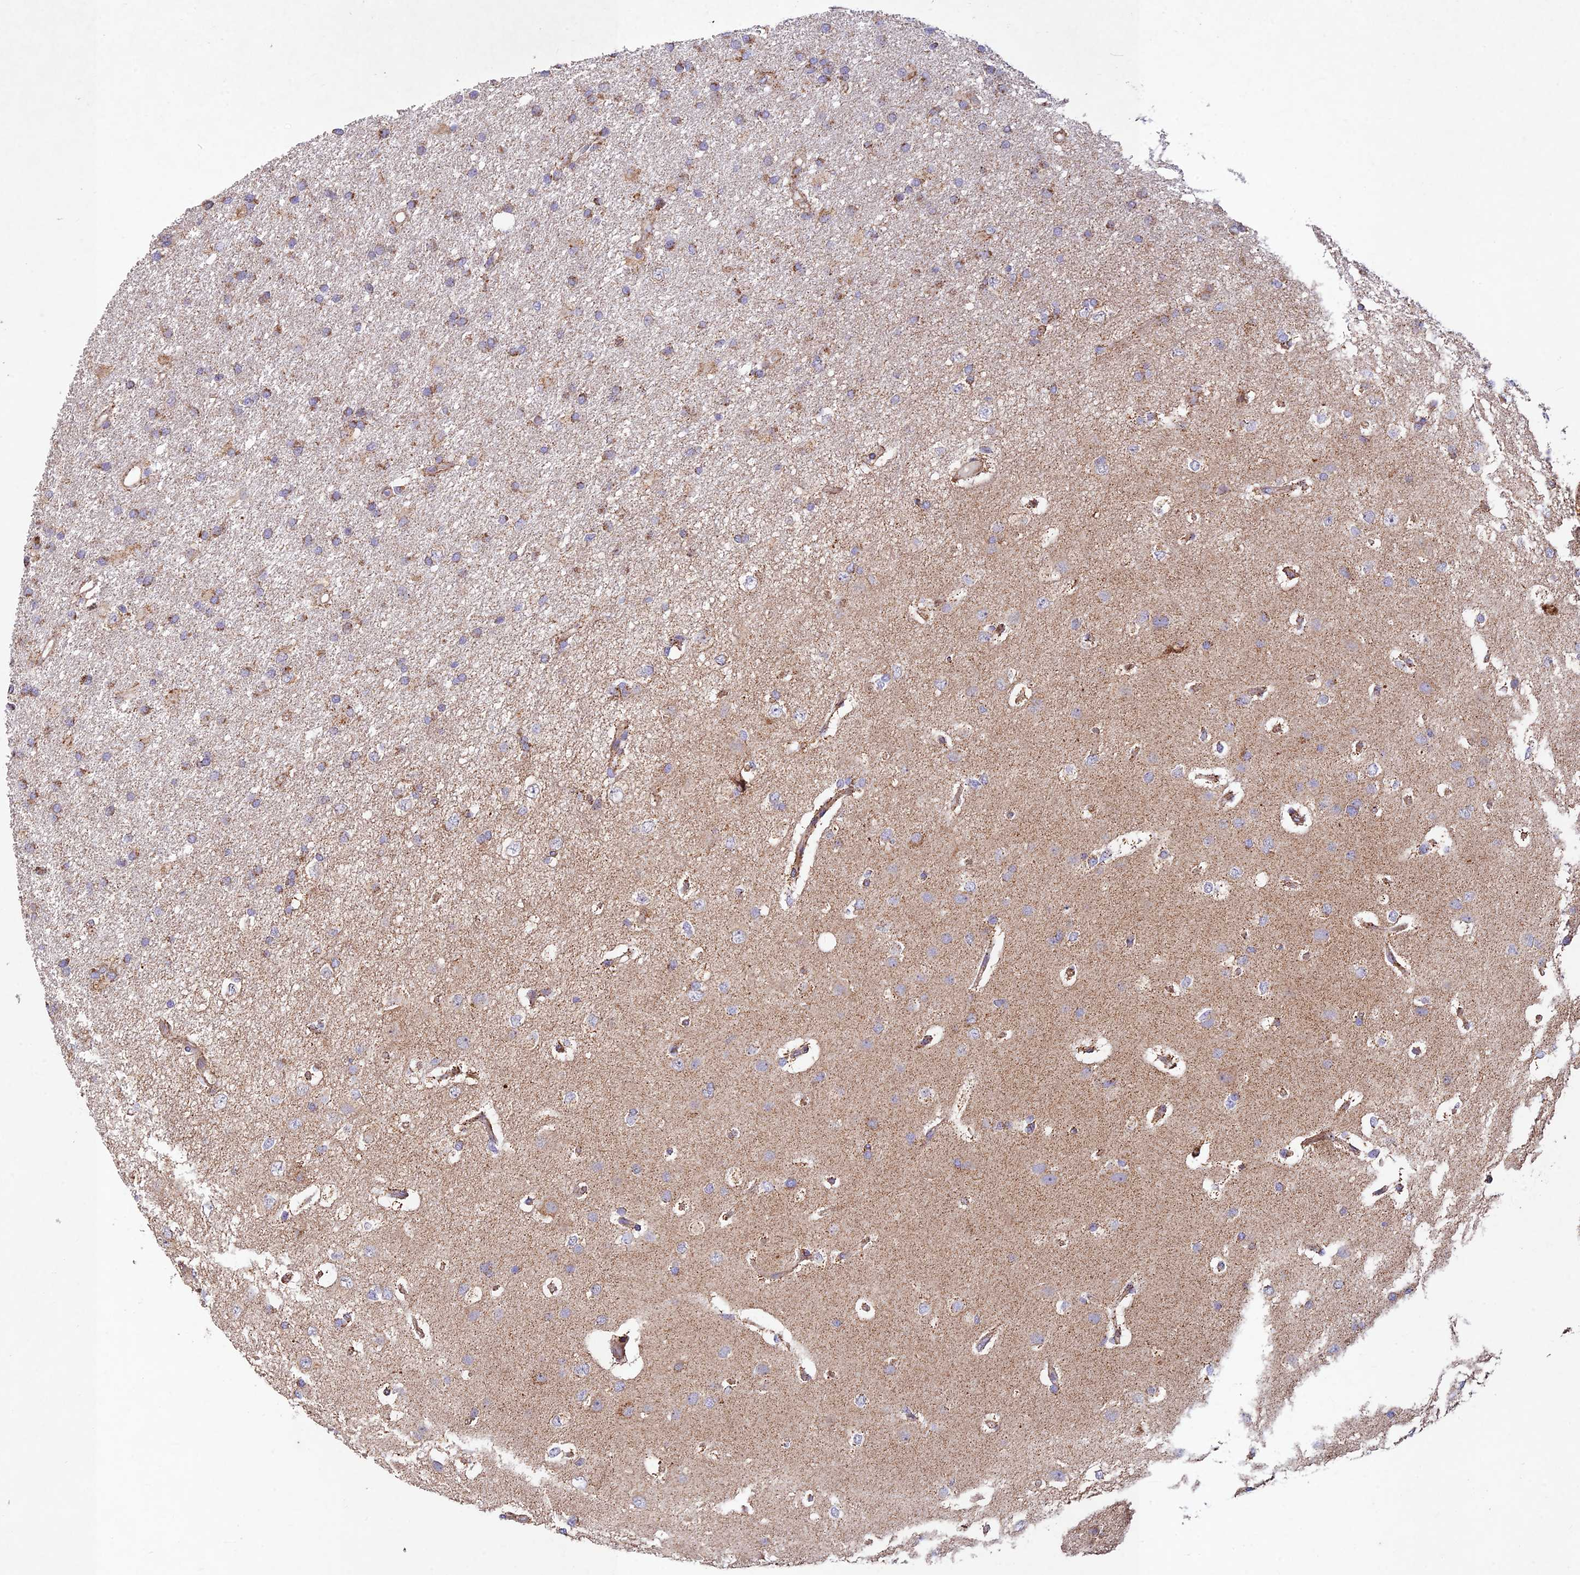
{"staining": {"intensity": "moderate", "quantity": "25%-75%", "location": "cytoplasmic/membranous"}, "tissue": "glioma", "cell_type": "Tumor cells", "image_type": "cancer", "snomed": [{"axis": "morphology", "description": "Glioma, malignant, High grade"}, {"axis": "topography", "description": "Brain"}], "caption": "Immunohistochemical staining of glioma shows medium levels of moderate cytoplasmic/membranous positivity in about 25%-75% of tumor cells.", "gene": "KHDC3L", "patient": {"sex": "male", "age": 77}}